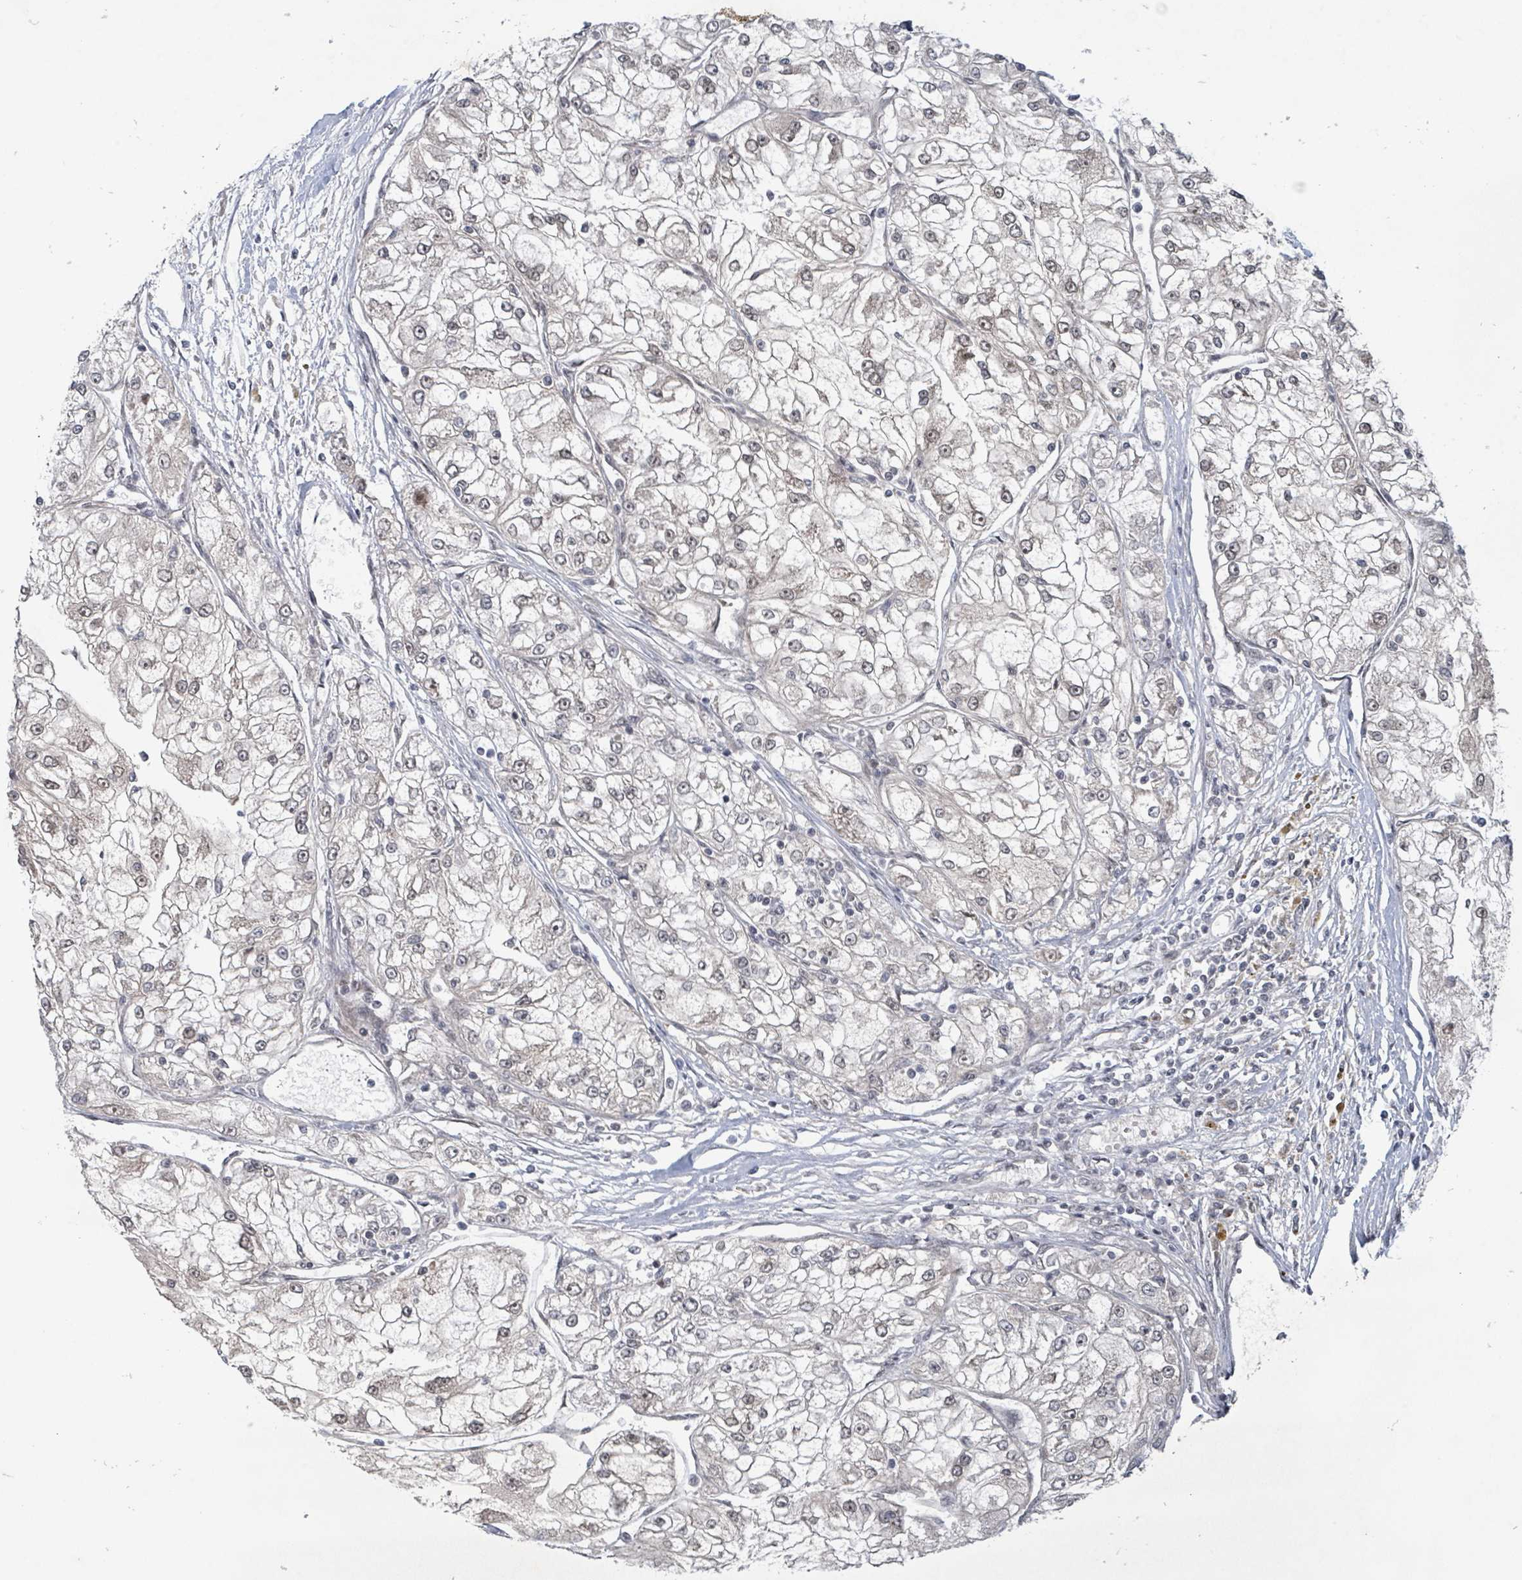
{"staining": {"intensity": "weak", "quantity": "<25%", "location": "nuclear"}, "tissue": "renal cancer", "cell_type": "Tumor cells", "image_type": "cancer", "snomed": [{"axis": "morphology", "description": "Adenocarcinoma, NOS"}, {"axis": "topography", "description": "Kidney"}], "caption": "Tumor cells show no significant staining in renal cancer (adenocarcinoma). The staining was performed using DAB to visualize the protein expression in brown, while the nuclei were stained in blue with hematoxylin (Magnification: 20x).", "gene": "BANP", "patient": {"sex": "female", "age": 72}}